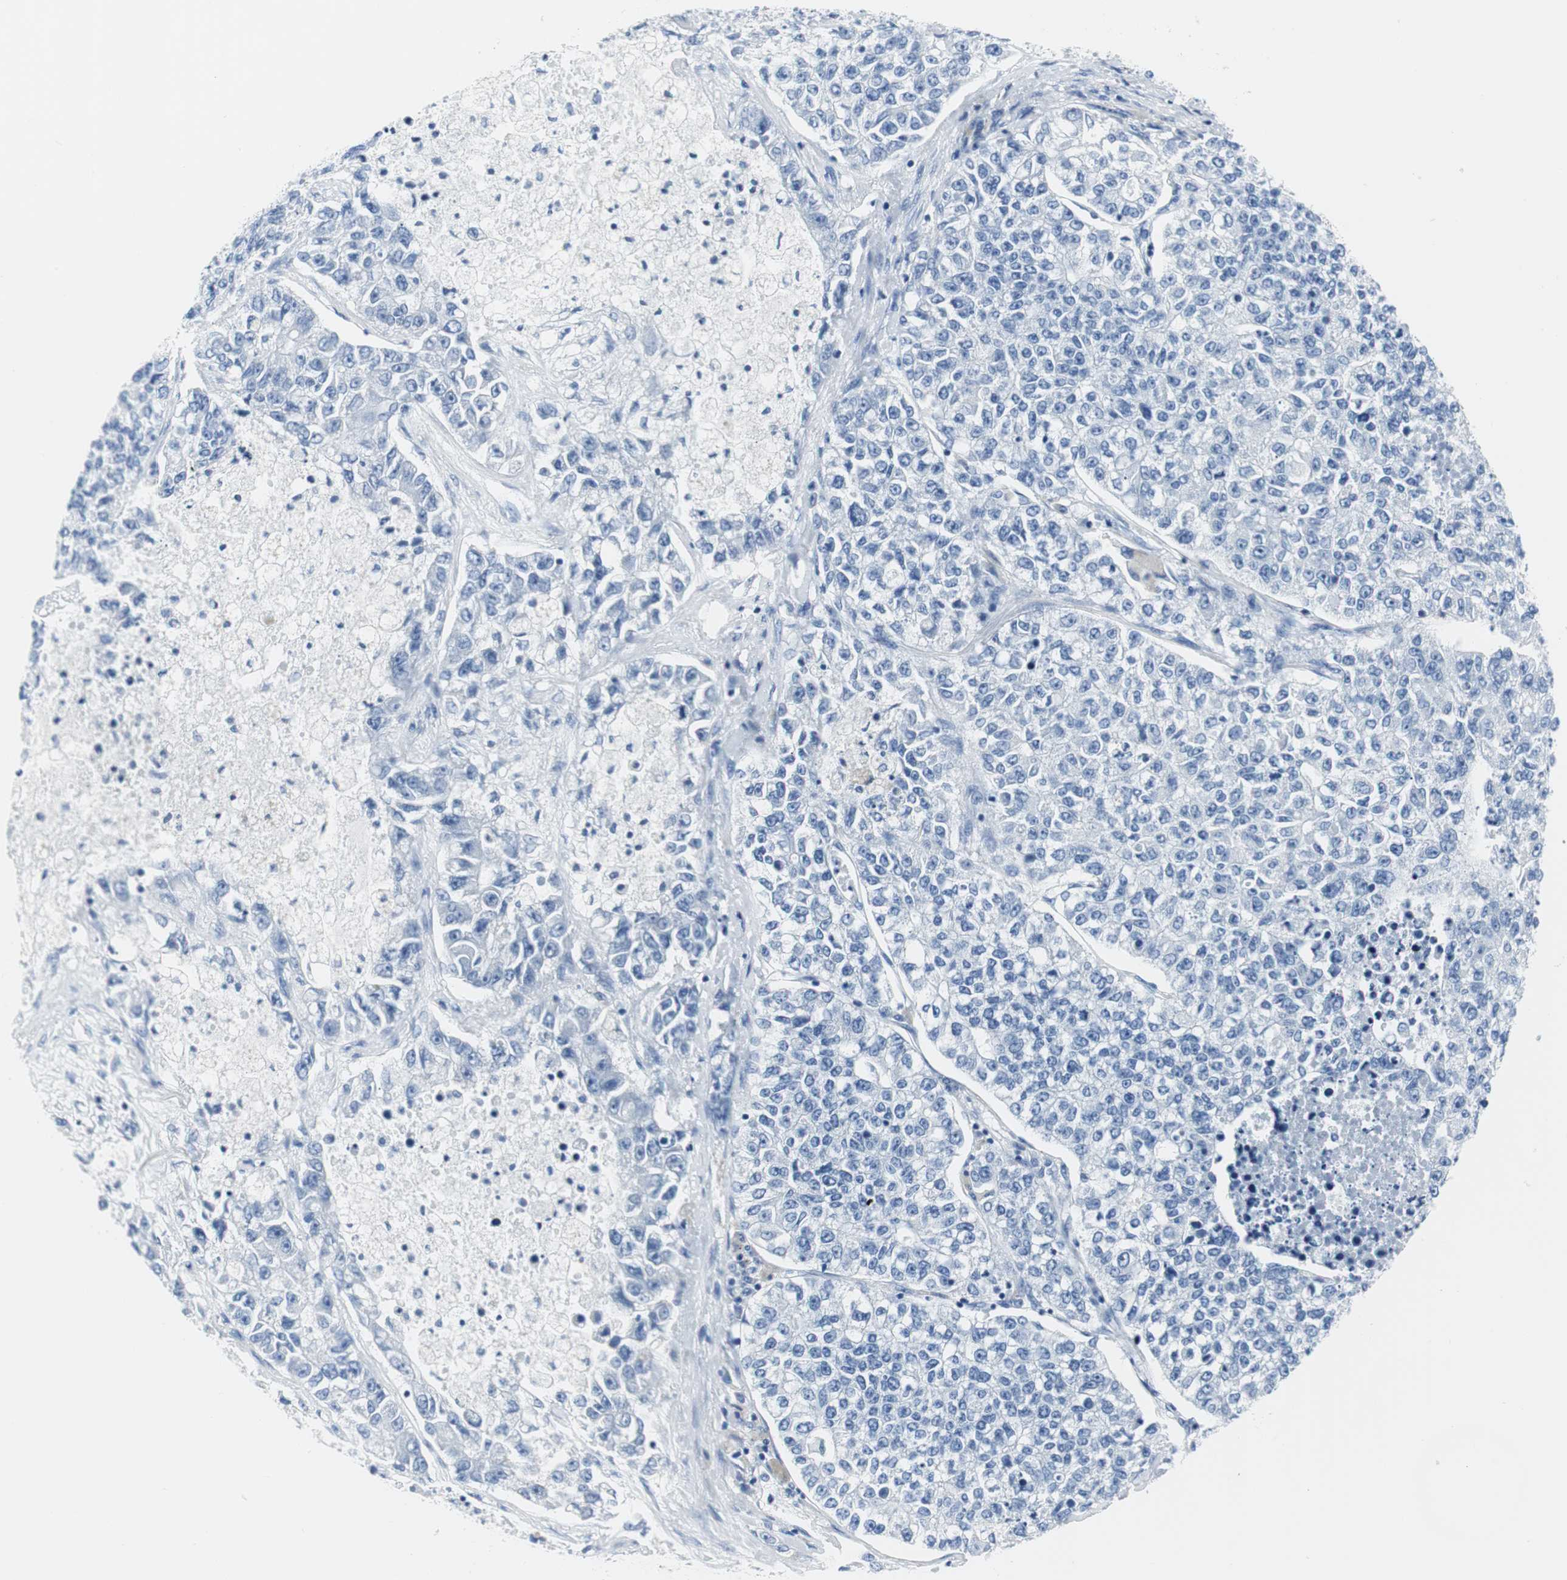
{"staining": {"intensity": "negative", "quantity": "none", "location": "none"}, "tissue": "lung cancer", "cell_type": "Tumor cells", "image_type": "cancer", "snomed": [{"axis": "morphology", "description": "Adenocarcinoma, NOS"}, {"axis": "topography", "description": "Lung"}], "caption": "This is a image of immunohistochemistry (IHC) staining of lung cancer, which shows no positivity in tumor cells.", "gene": "GAP43", "patient": {"sex": "male", "age": 49}}